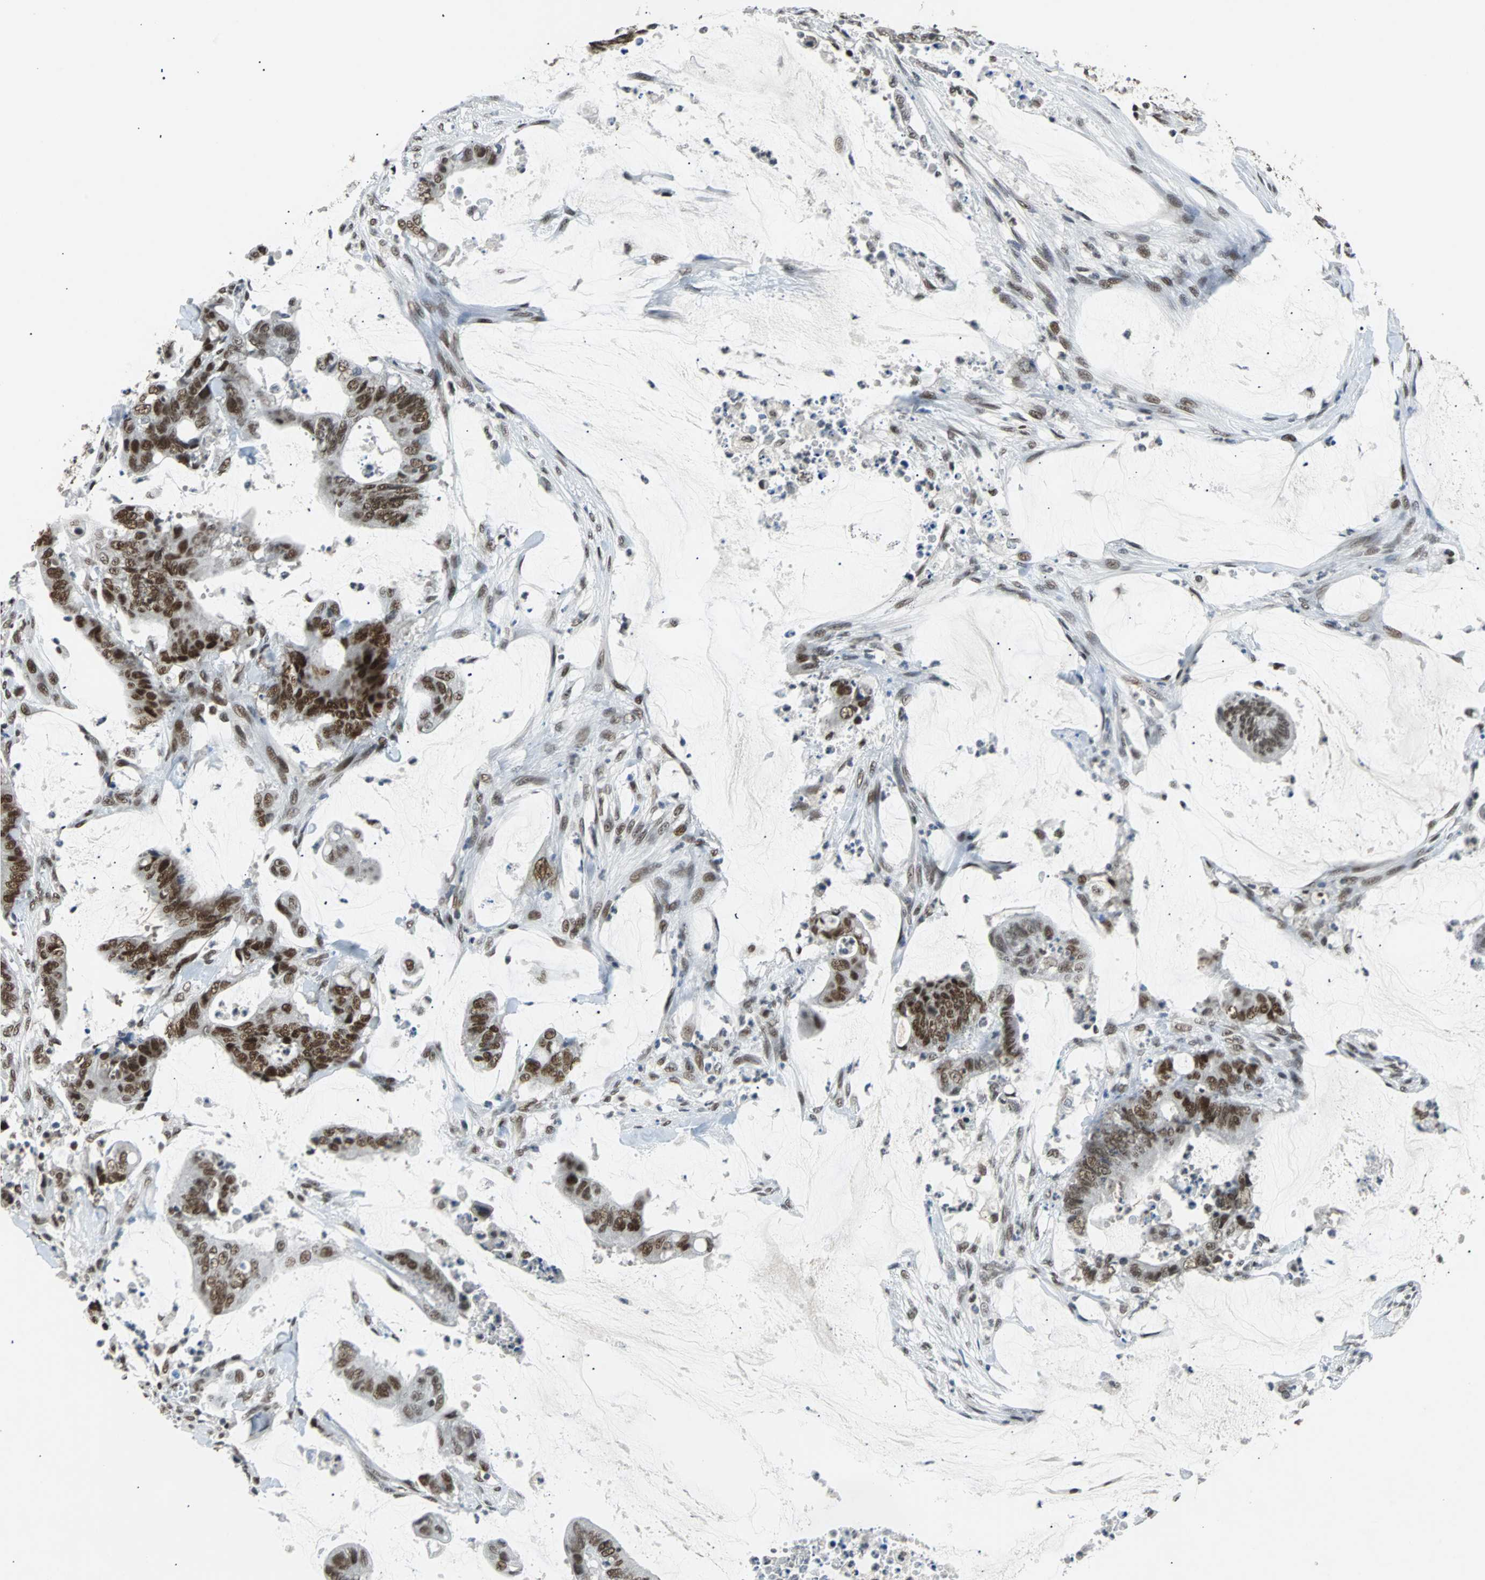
{"staining": {"intensity": "strong", "quantity": ">75%", "location": "nuclear"}, "tissue": "colorectal cancer", "cell_type": "Tumor cells", "image_type": "cancer", "snomed": [{"axis": "morphology", "description": "Adenocarcinoma, NOS"}, {"axis": "topography", "description": "Rectum"}], "caption": "High-magnification brightfield microscopy of colorectal adenocarcinoma stained with DAB (brown) and counterstained with hematoxylin (blue). tumor cells exhibit strong nuclear positivity is present in about>75% of cells.", "gene": "GATAD2A", "patient": {"sex": "female", "age": 66}}